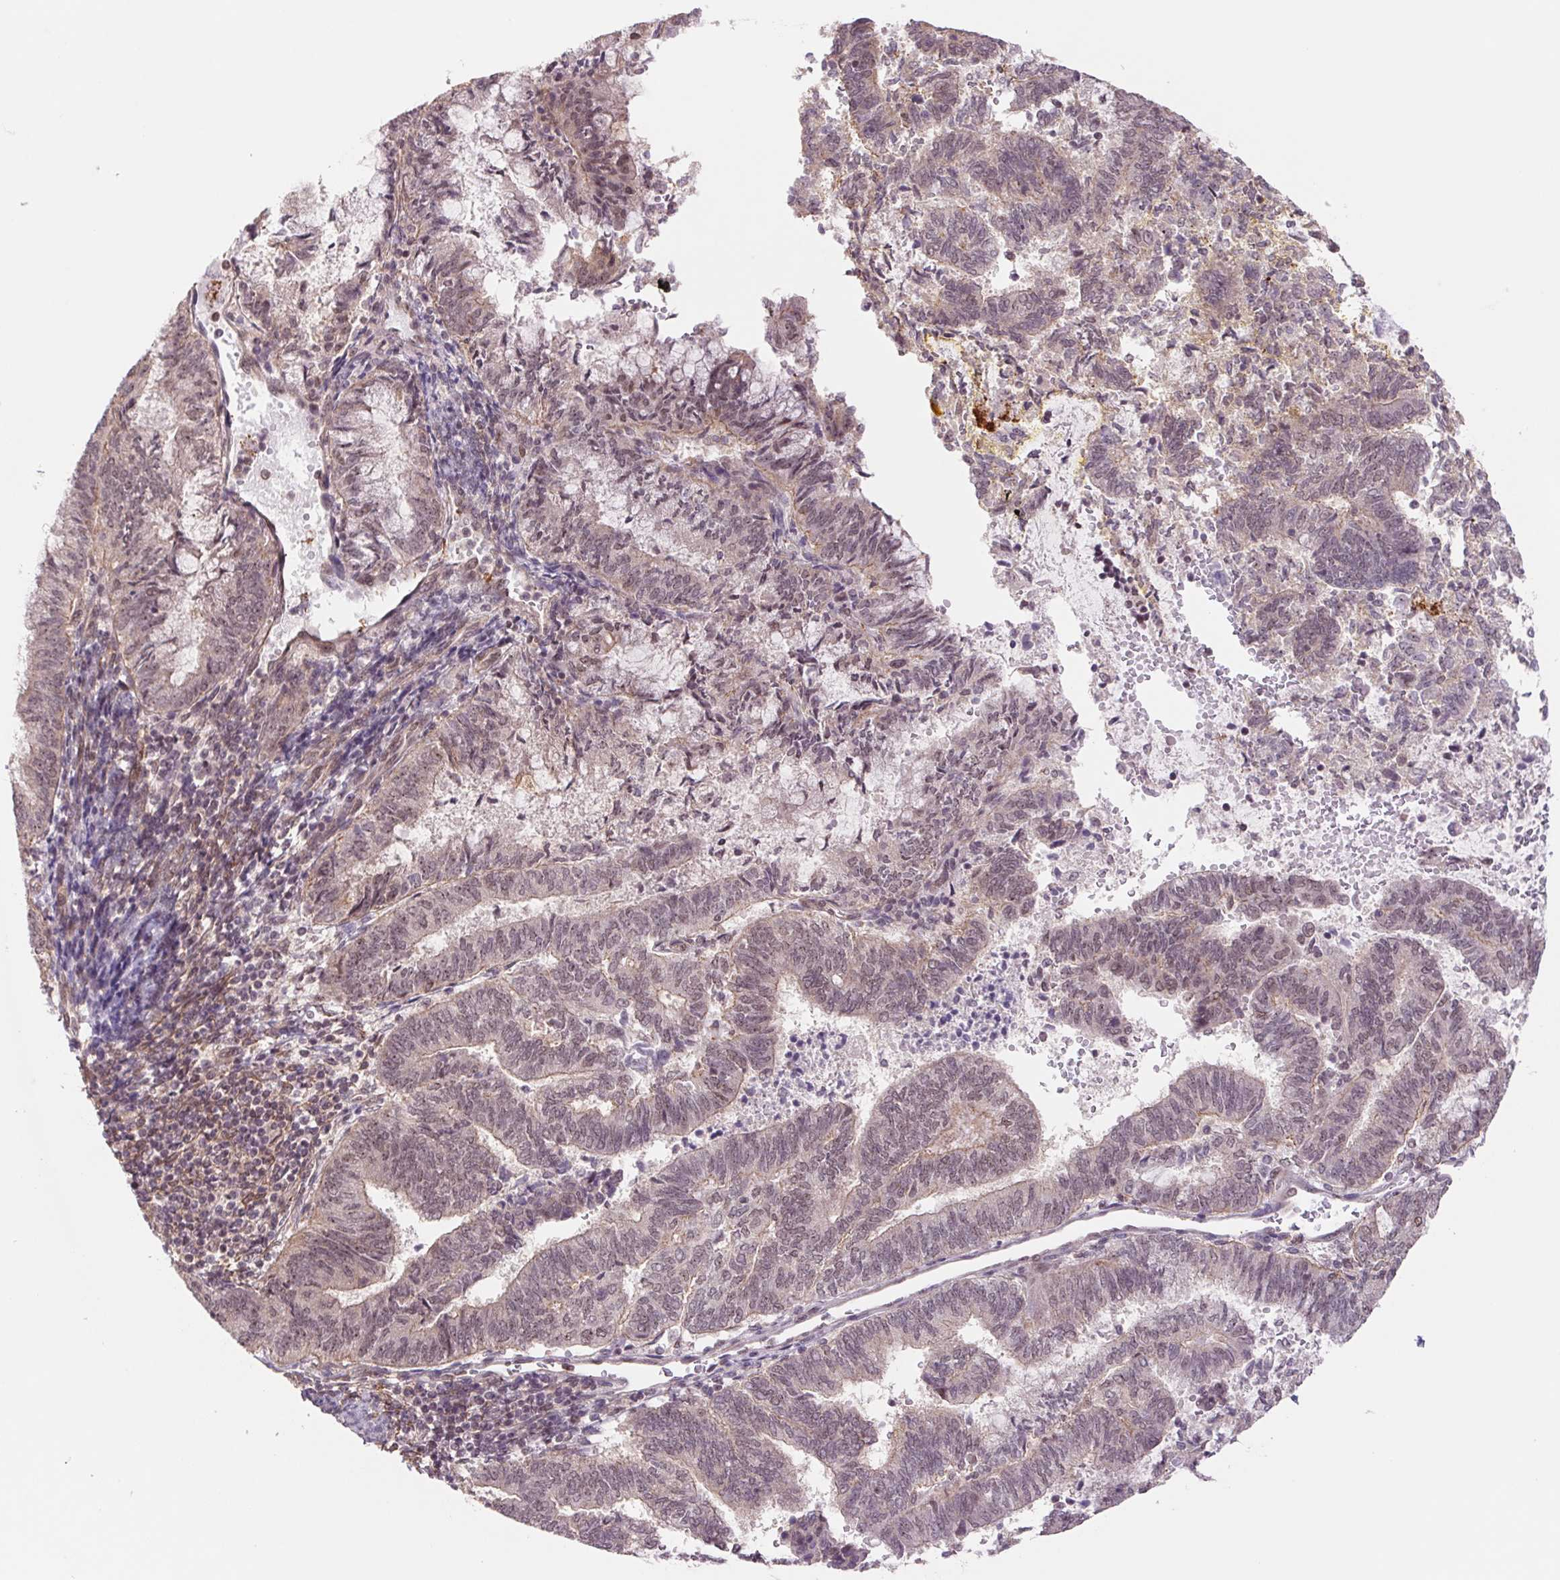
{"staining": {"intensity": "weak", "quantity": ">75%", "location": "nuclear"}, "tissue": "endometrial cancer", "cell_type": "Tumor cells", "image_type": "cancer", "snomed": [{"axis": "morphology", "description": "Adenocarcinoma, NOS"}, {"axis": "topography", "description": "Endometrium"}], "caption": "IHC micrograph of human endometrial cancer (adenocarcinoma) stained for a protein (brown), which reveals low levels of weak nuclear positivity in about >75% of tumor cells.", "gene": "CWC25", "patient": {"sex": "female", "age": 65}}